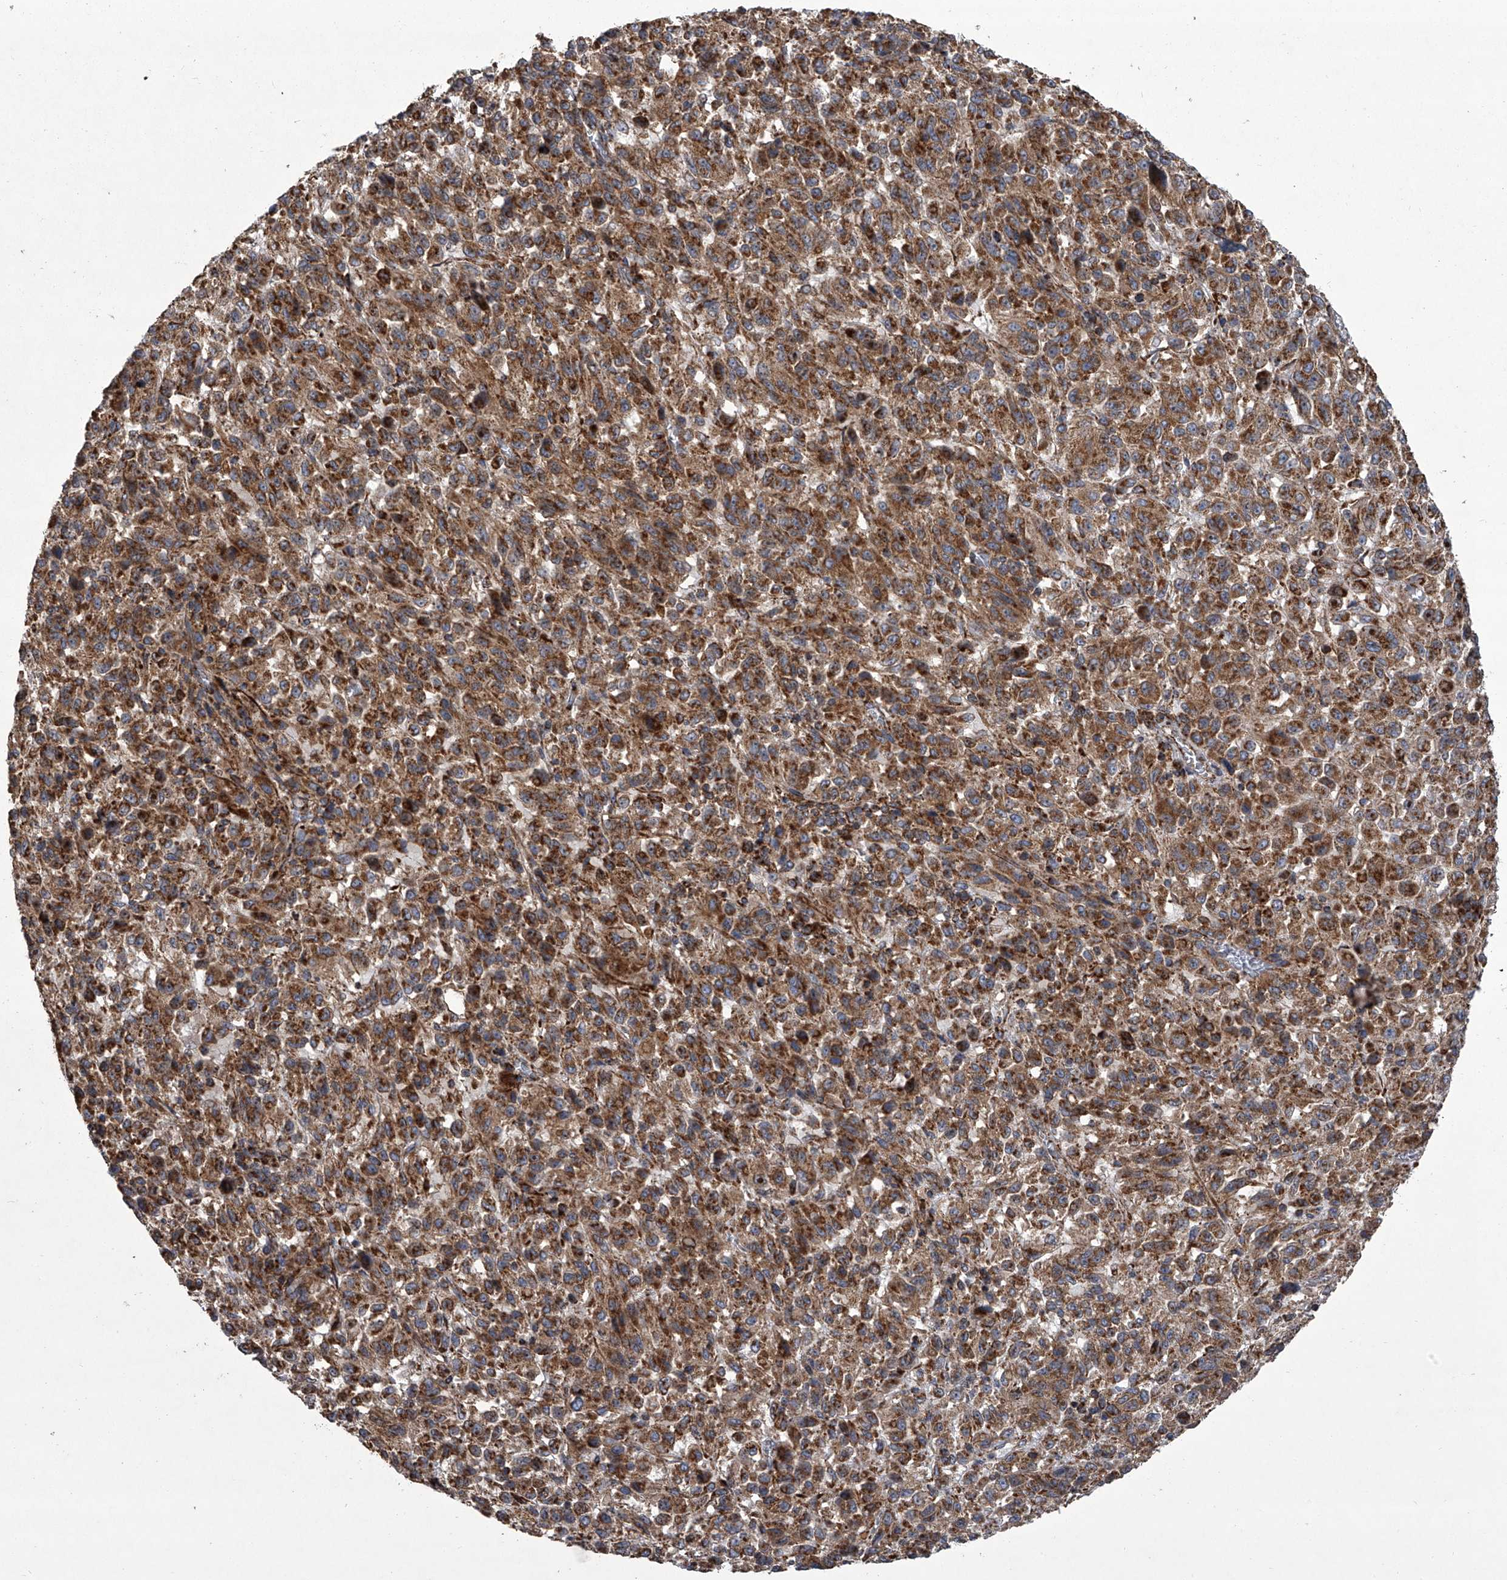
{"staining": {"intensity": "moderate", "quantity": ">75%", "location": "cytoplasmic/membranous"}, "tissue": "melanoma", "cell_type": "Tumor cells", "image_type": "cancer", "snomed": [{"axis": "morphology", "description": "Malignant melanoma, Metastatic site"}, {"axis": "topography", "description": "Lung"}], "caption": "A high-resolution photomicrograph shows immunohistochemistry staining of melanoma, which shows moderate cytoplasmic/membranous positivity in approximately >75% of tumor cells.", "gene": "ZC3H15", "patient": {"sex": "male", "age": 64}}